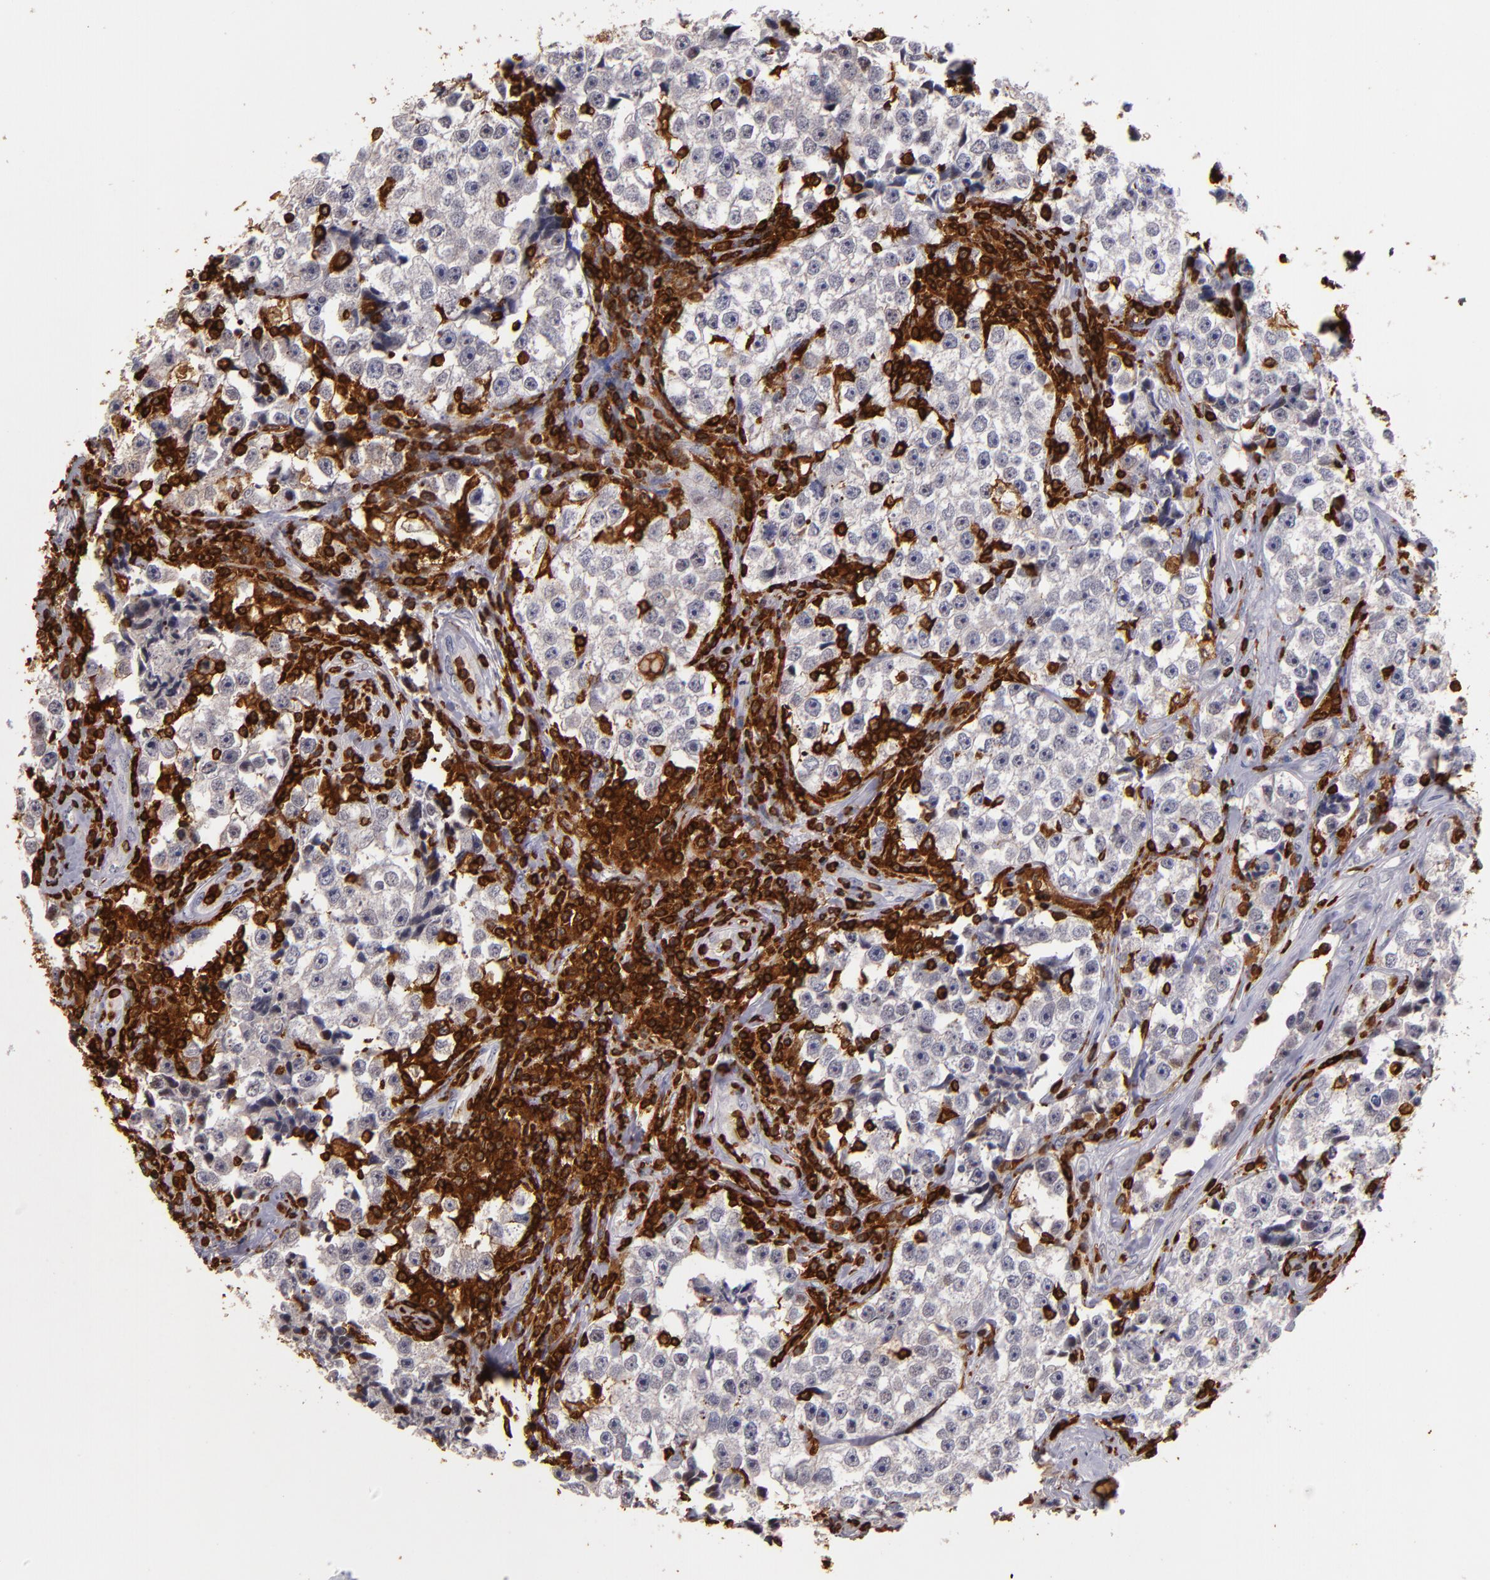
{"staining": {"intensity": "weak", "quantity": "25%-75%", "location": "cytoplasmic/membranous"}, "tissue": "testis cancer", "cell_type": "Tumor cells", "image_type": "cancer", "snomed": [{"axis": "morphology", "description": "Seminoma, NOS"}, {"axis": "topography", "description": "Testis"}], "caption": "Immunohistochemistry (IHC) staining of testis cancer (seminoma), which displays low levels of weak cytoplasmic/membranous positivity in about 25%-75% of tumor cells indicating weak cytoplasmic/membranous protein staining. The staining was performed using DAB (brown) for protein detection and nuclei were counterstained in hematoxylin (blue).", "gene": "WAS", "patient": {"sex": "male", "age": 32}}